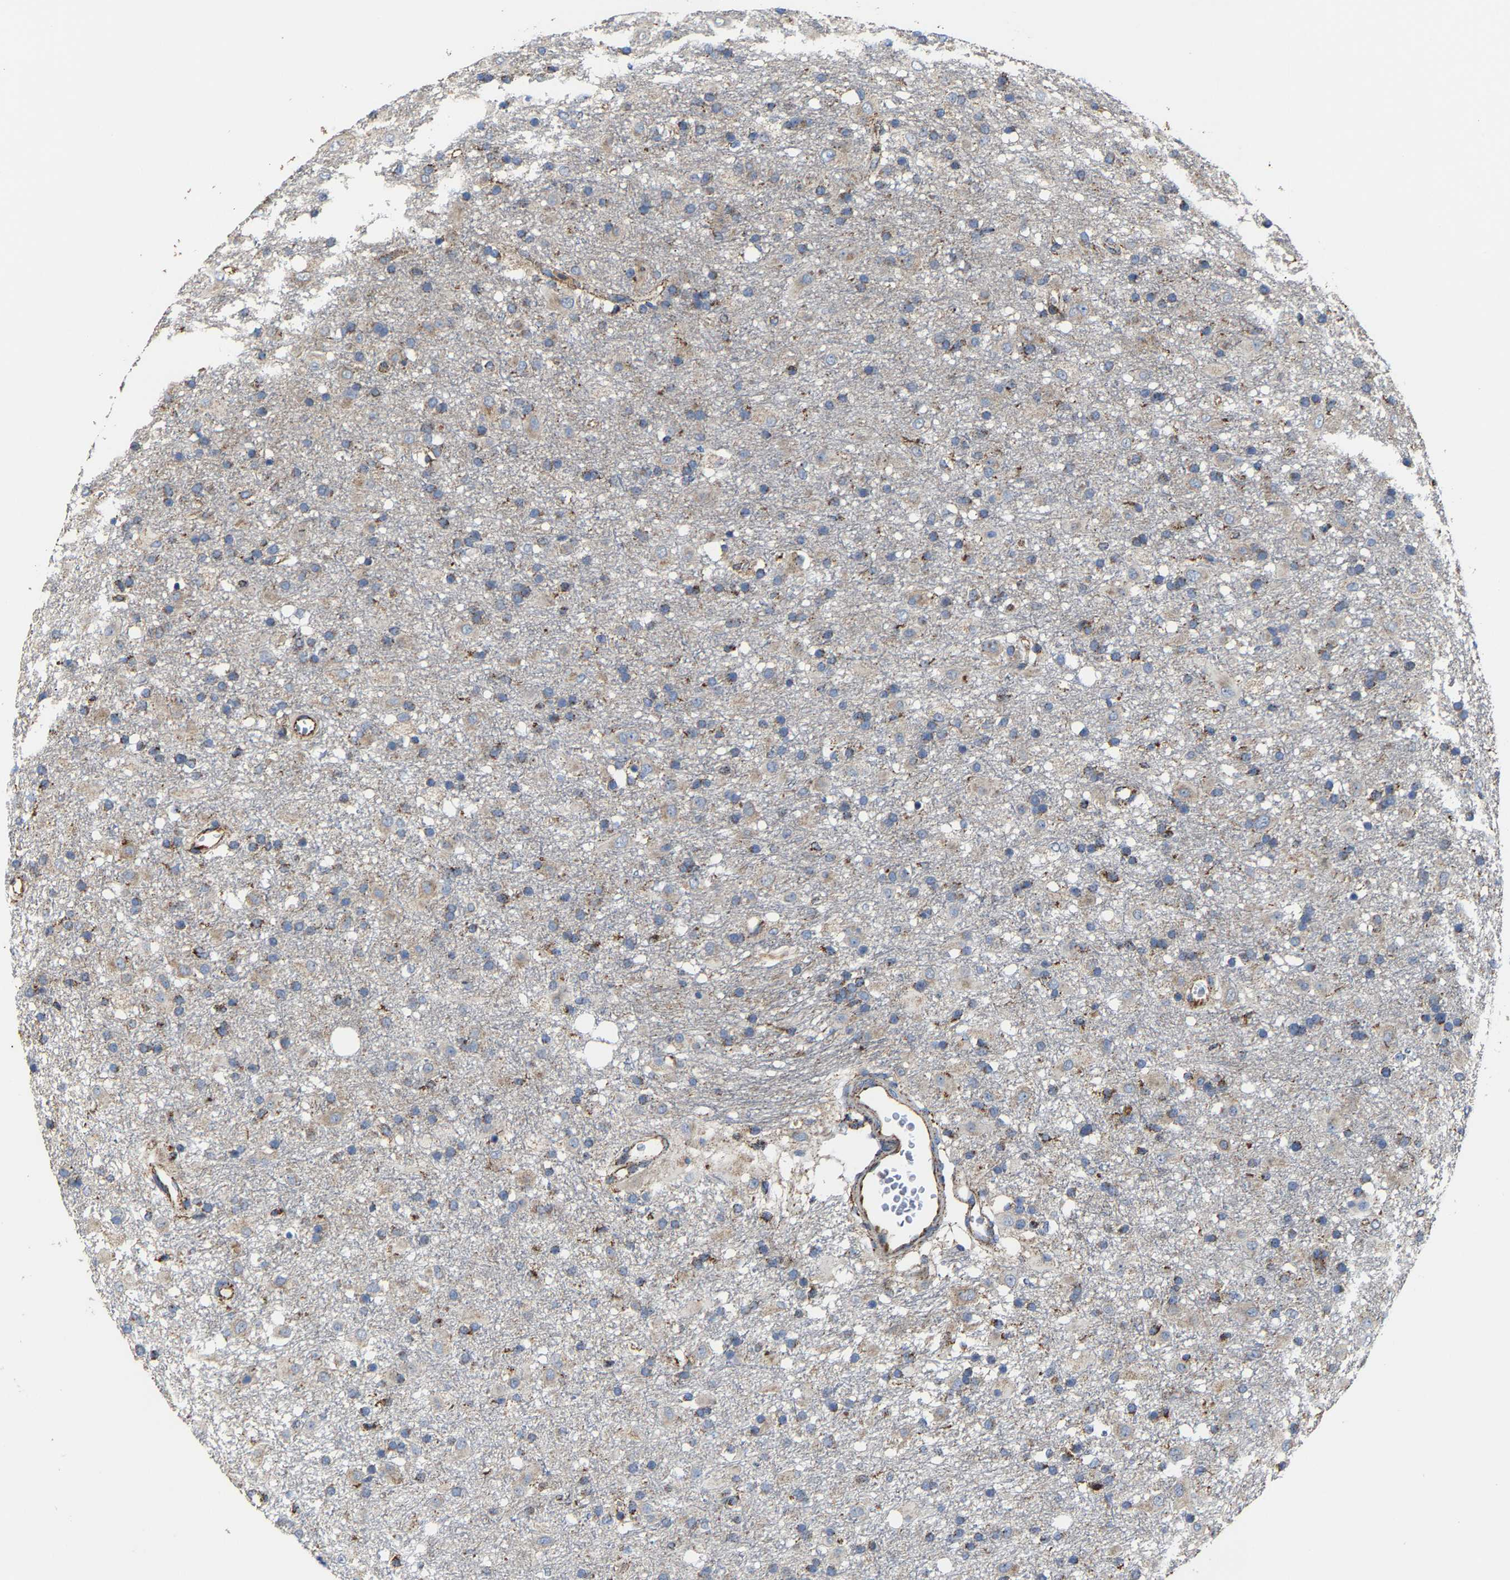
{"staining": {"intensity": "moderate", "quantity": "25%-75%", "location": "cytoplasmic/membranous"}, "tissue": "glioma", "cell_type": "Tumor cells", "image_type": "cancer", "snomed": [{"axis": "morphology", "description": "Glioma, malignant, Low grade"}, {"axis": "topography", "description": "Brain"}], "caption": "DAB (3,3'-diaminobenzidine) immunohistochemical staining of glioma shows moderate cytoplasmic/membranous protein staining in about 25%-75% of tumor cells.", "gene": "NDUFV3", "patient": {"sex": "male", "age": 65}}